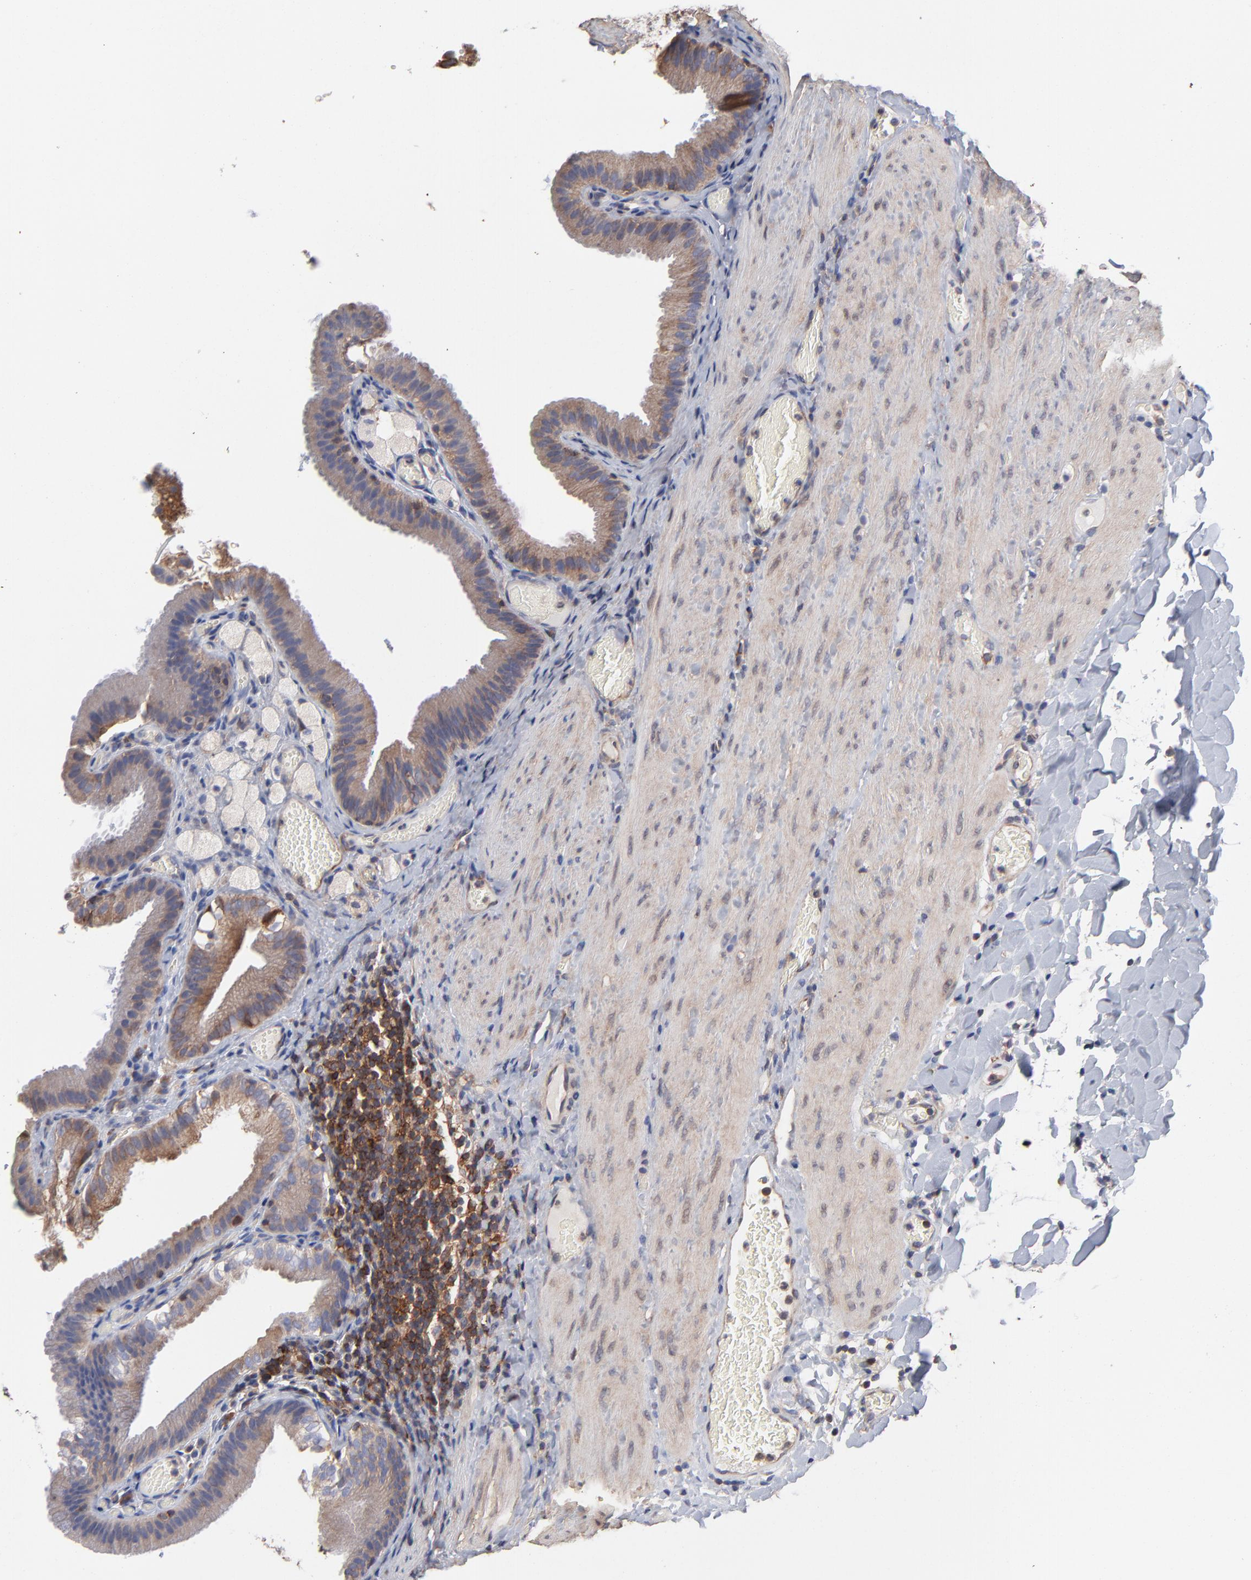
{"staining": {"intensity": "weak", "quantity": ">75%", "location": "cytoplasmic/membranous"}, "tissue": "gallbladder", "cell_type": "Glandular cells", "image_type": "normal", "snomed": [{"axis": "morphology", "description": "Normal tissue, NOS"}, {"axis": "topography", "description": "Gallbladder"}], "caption": "Approximately >75% of glandular cells in benign human gallbladder show weak cytoplasmic/membranous protein expression as visualized by brown immunohistochemical staining.", "gene": "NFKBIA", "patient": {"sex": "female", "age": 24}}